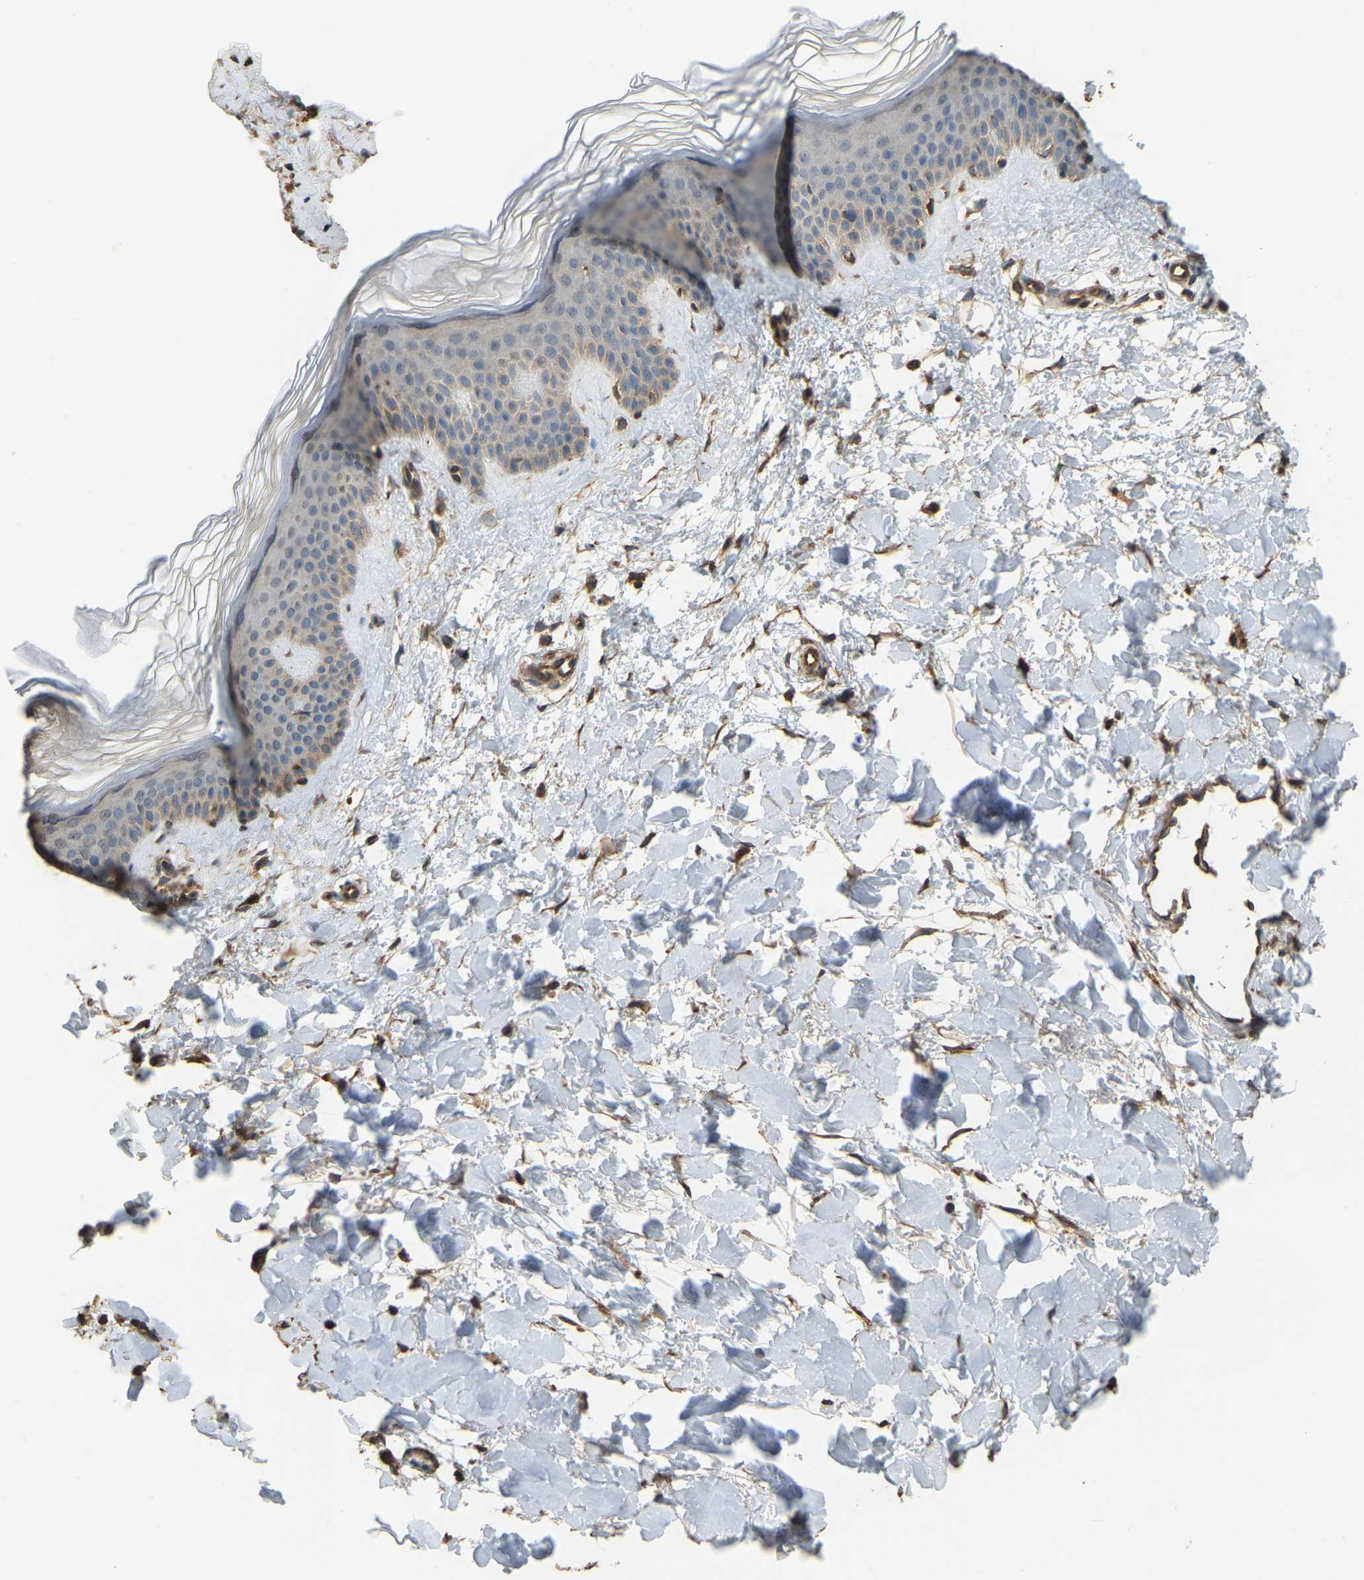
{"staining": {"intensity": "moderate", "quantity": ">75%", "location": "cytoplasmic/membranous"}, "tissue": "skin", "cell_type": "Fibroblasts", "image_type": "normal", "snomed": [{"axis": "morphology", "description": "Normal tissue, NOS"}, {"axis": "morphology", "description": "Malignant melanoma, Metastatic site"}, {"axis": "topography", "description": "Skin"}], "caption": "Protein analysis of normal skin exhibits moderate cytoplasmic/membranous staining in about >75% of fibroblasts. (DAB IHC with brightfield microscopy, high magnification).", "gene": "GNG2", "patient": {"sex": "male", "age": 41}}